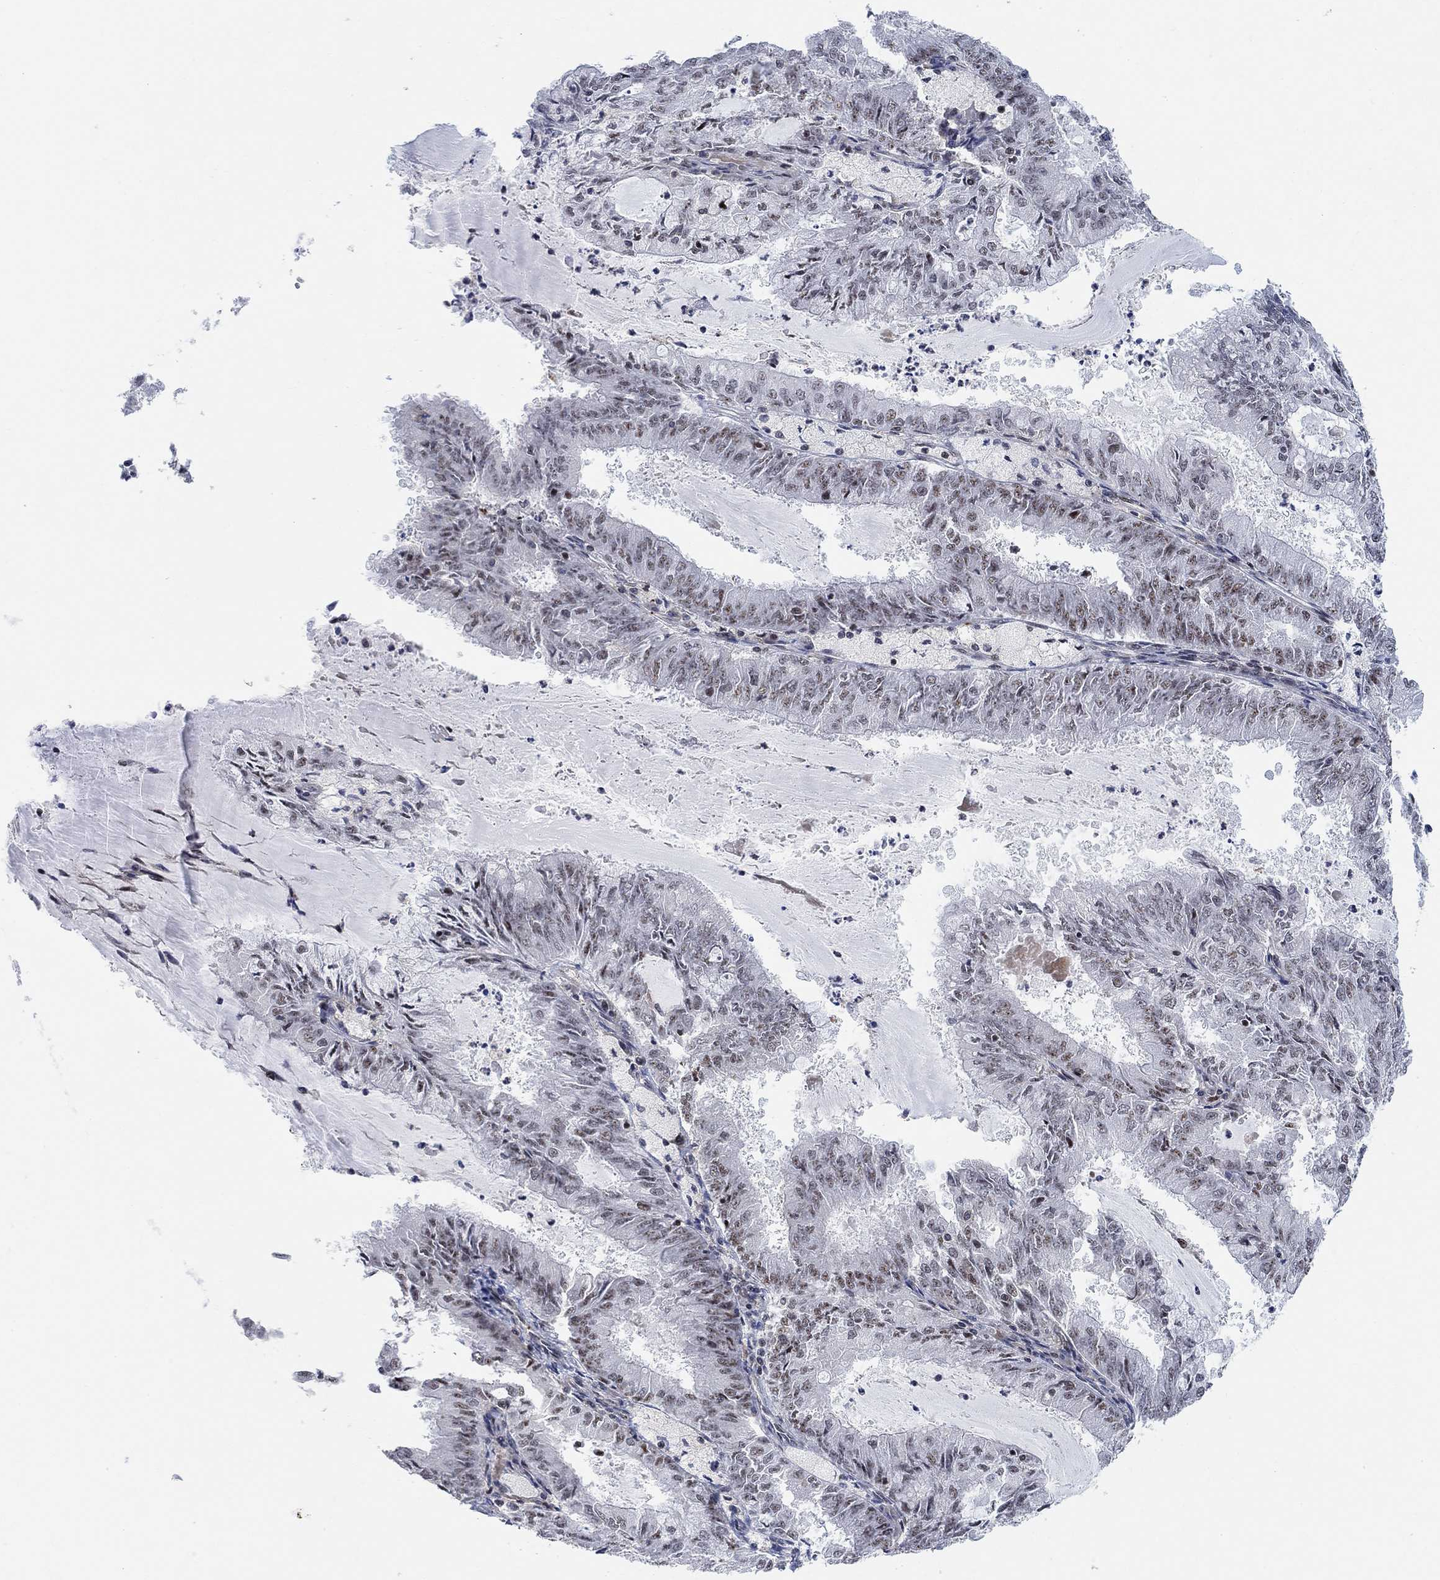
{"staining": {"intensity": "moderate", "quantity": "25%-75%", "location": "nuclear"}, "tissue": "endometrial cancer", "cell_type": "Tumor cells", "image_type": "cancer", "snomed": [{"axis": "morphology", "description": "Adenocarcinoma, NOS"}, {"axis": "topography", "description": "Endometrium"}], "caption": "Protein expression analysis of endometrial adenocarcinoma reveals moderate nuclear staining in approximately 25%-75% of tumor cells.", "gene": "PWWP2B", "patient": {"sex": "female", "age": 57}}